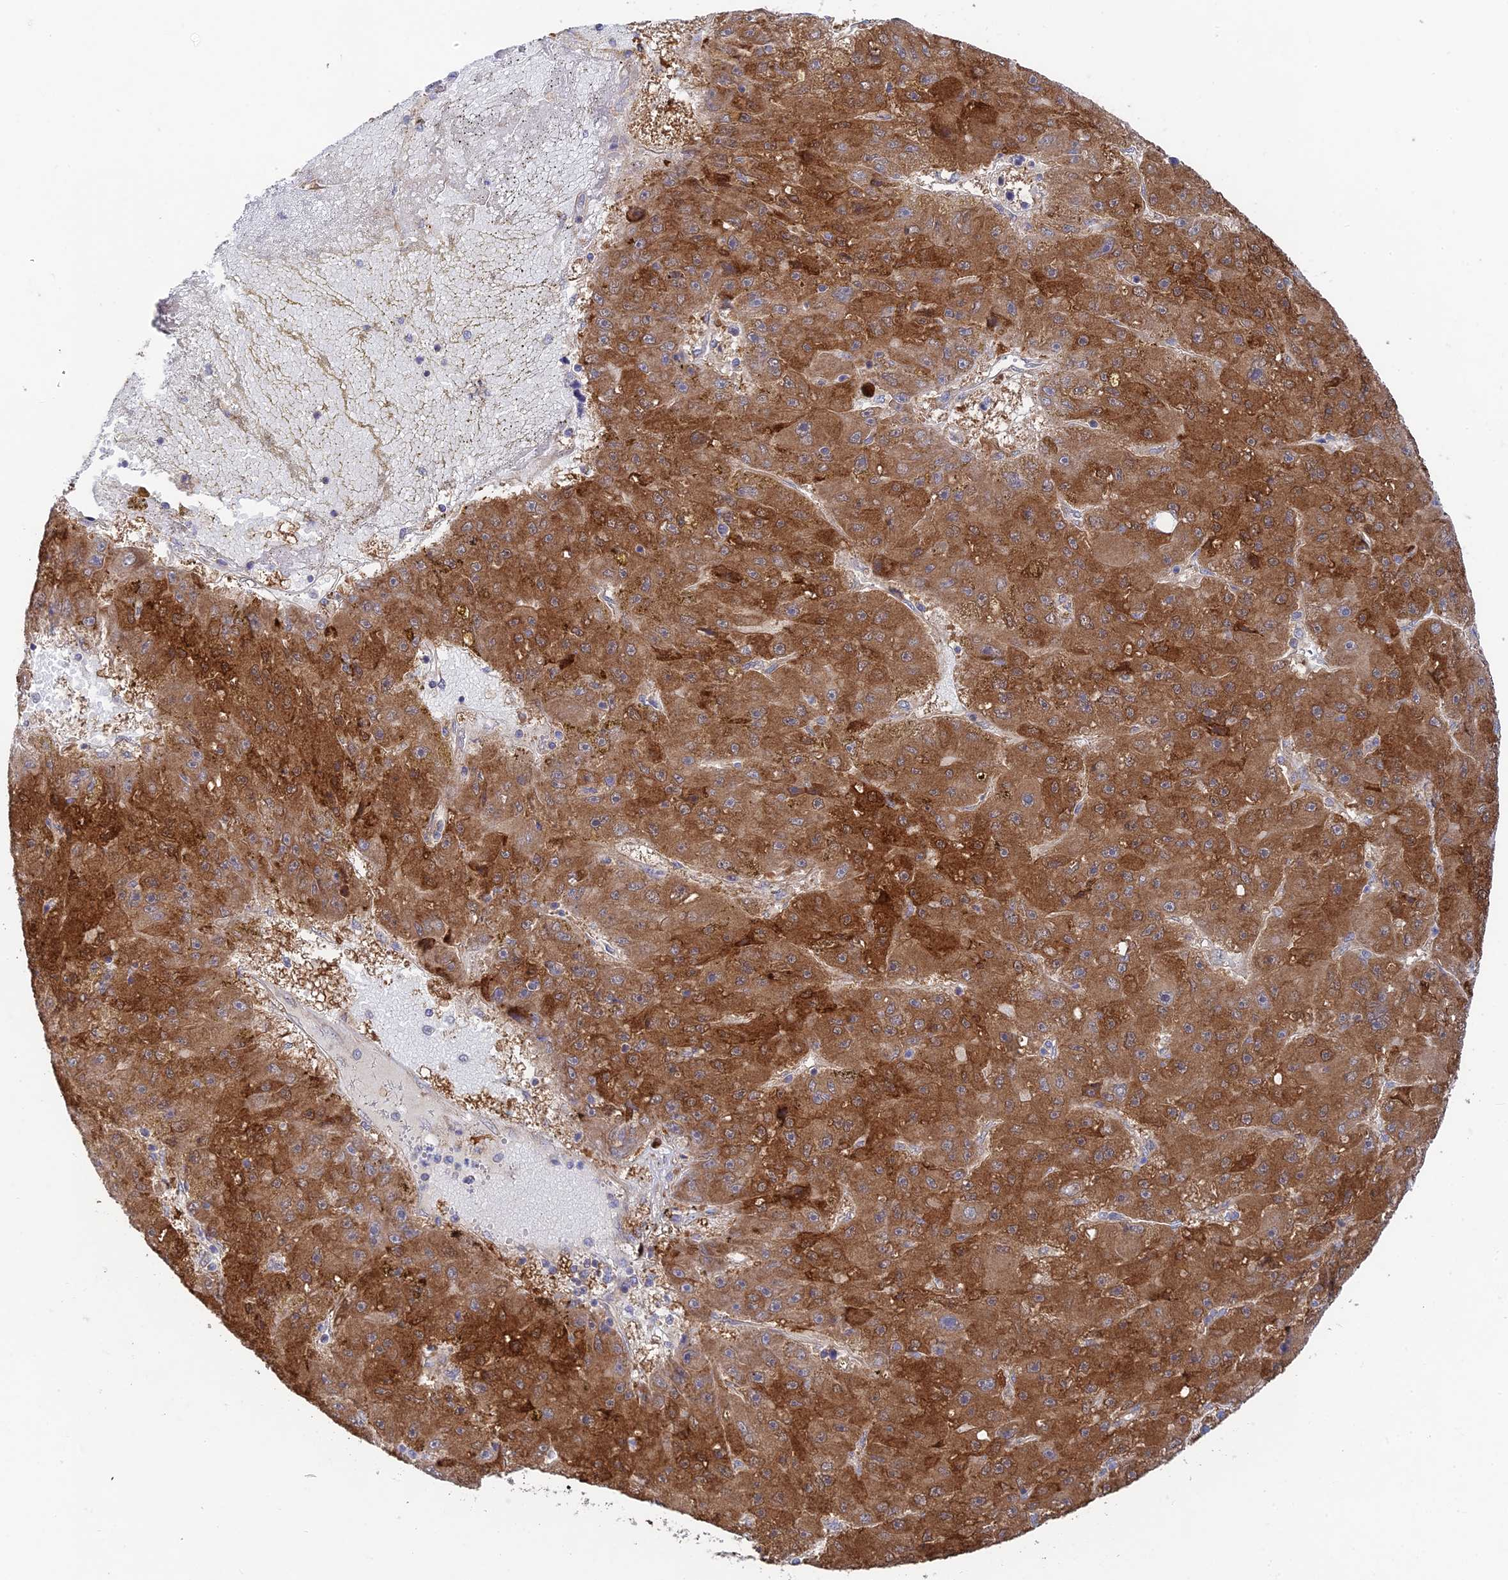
{"staining": {"intensity": "strong", "quantity": ">75%", "location": "cytoplasmic/membranous"}, "tissue": "liver cancer", "cell_type": "Tumor cells", "image_type": "cancer", "snomed": [{"axis": "morphology", "description": "Carcinoma, Hepatocellular, NOS"}, {"axis": "topography", "description": "Liver"}], "caption": "Protein staining of hepatocellular carcinoma (liver) tissue displays strong cytoplasmic/membranous staining in about >75% of tumor cells. Ihc stains the protein of interest in brown and the nuclei are stained blue.", "gene": "INCA1", "patient": {"sex": "male", "age": 67}}